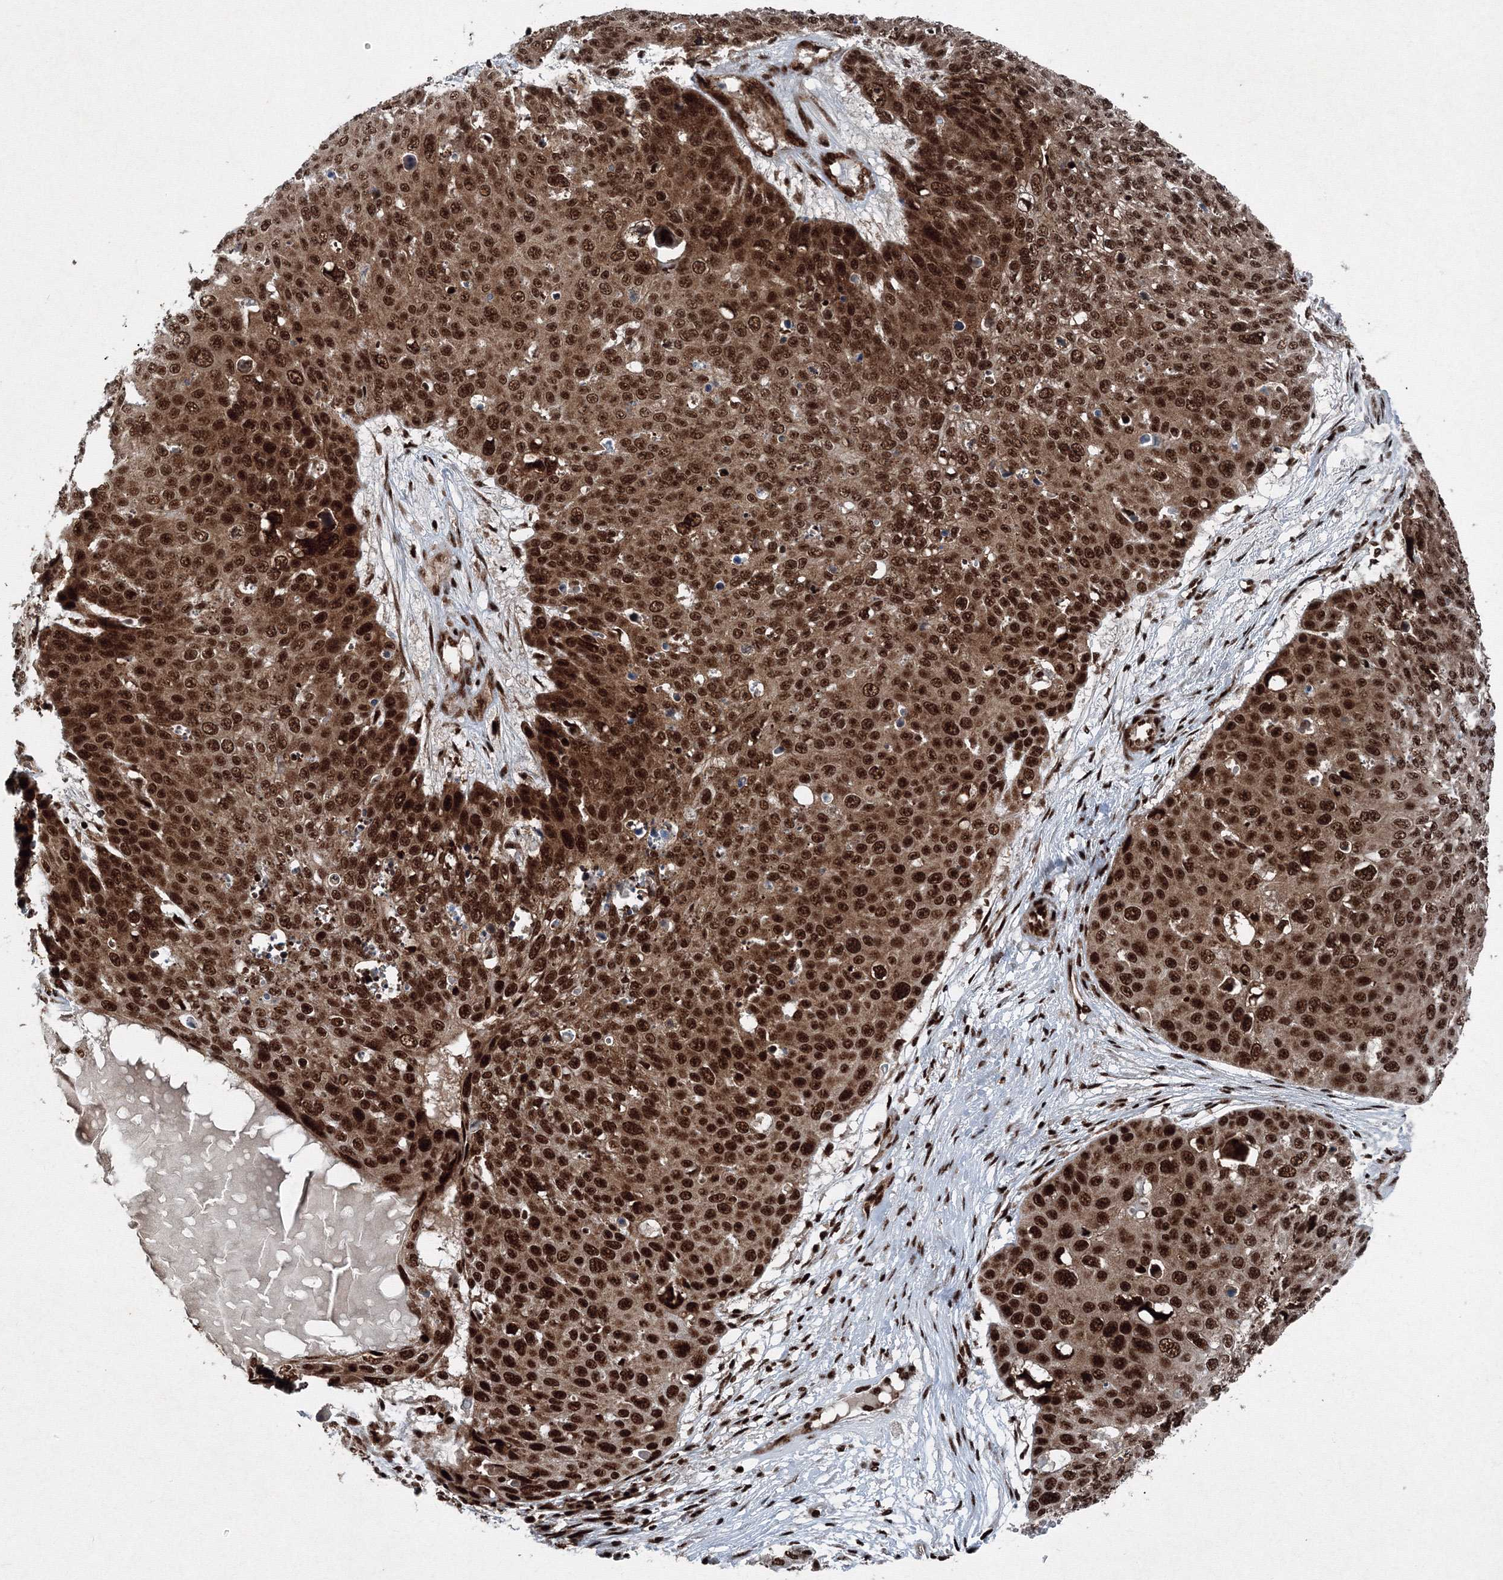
{"staining": {"intensity": "strong", "quantity": ">75%", "location": "cytoplasmic/membranous,nuclear"}, "tissue": "skin cancer", "cell_type": "Tumor cells", "image_type": "cancer", "snomed": [{"axis": "morphology", "description": "Squamous cell carcinoma, NOS"}, {"axis": "topography", "description": "Skin"}], "caption": "Immunohistochemical staining of human squamous cell carcinoma (skin) reveals strong cytoplasmic/membranous and nuclear protein expression in approximately >75% of tumor cells.", "gene": "SNRPC", "patient": {"sex": "male", "age": 71}}